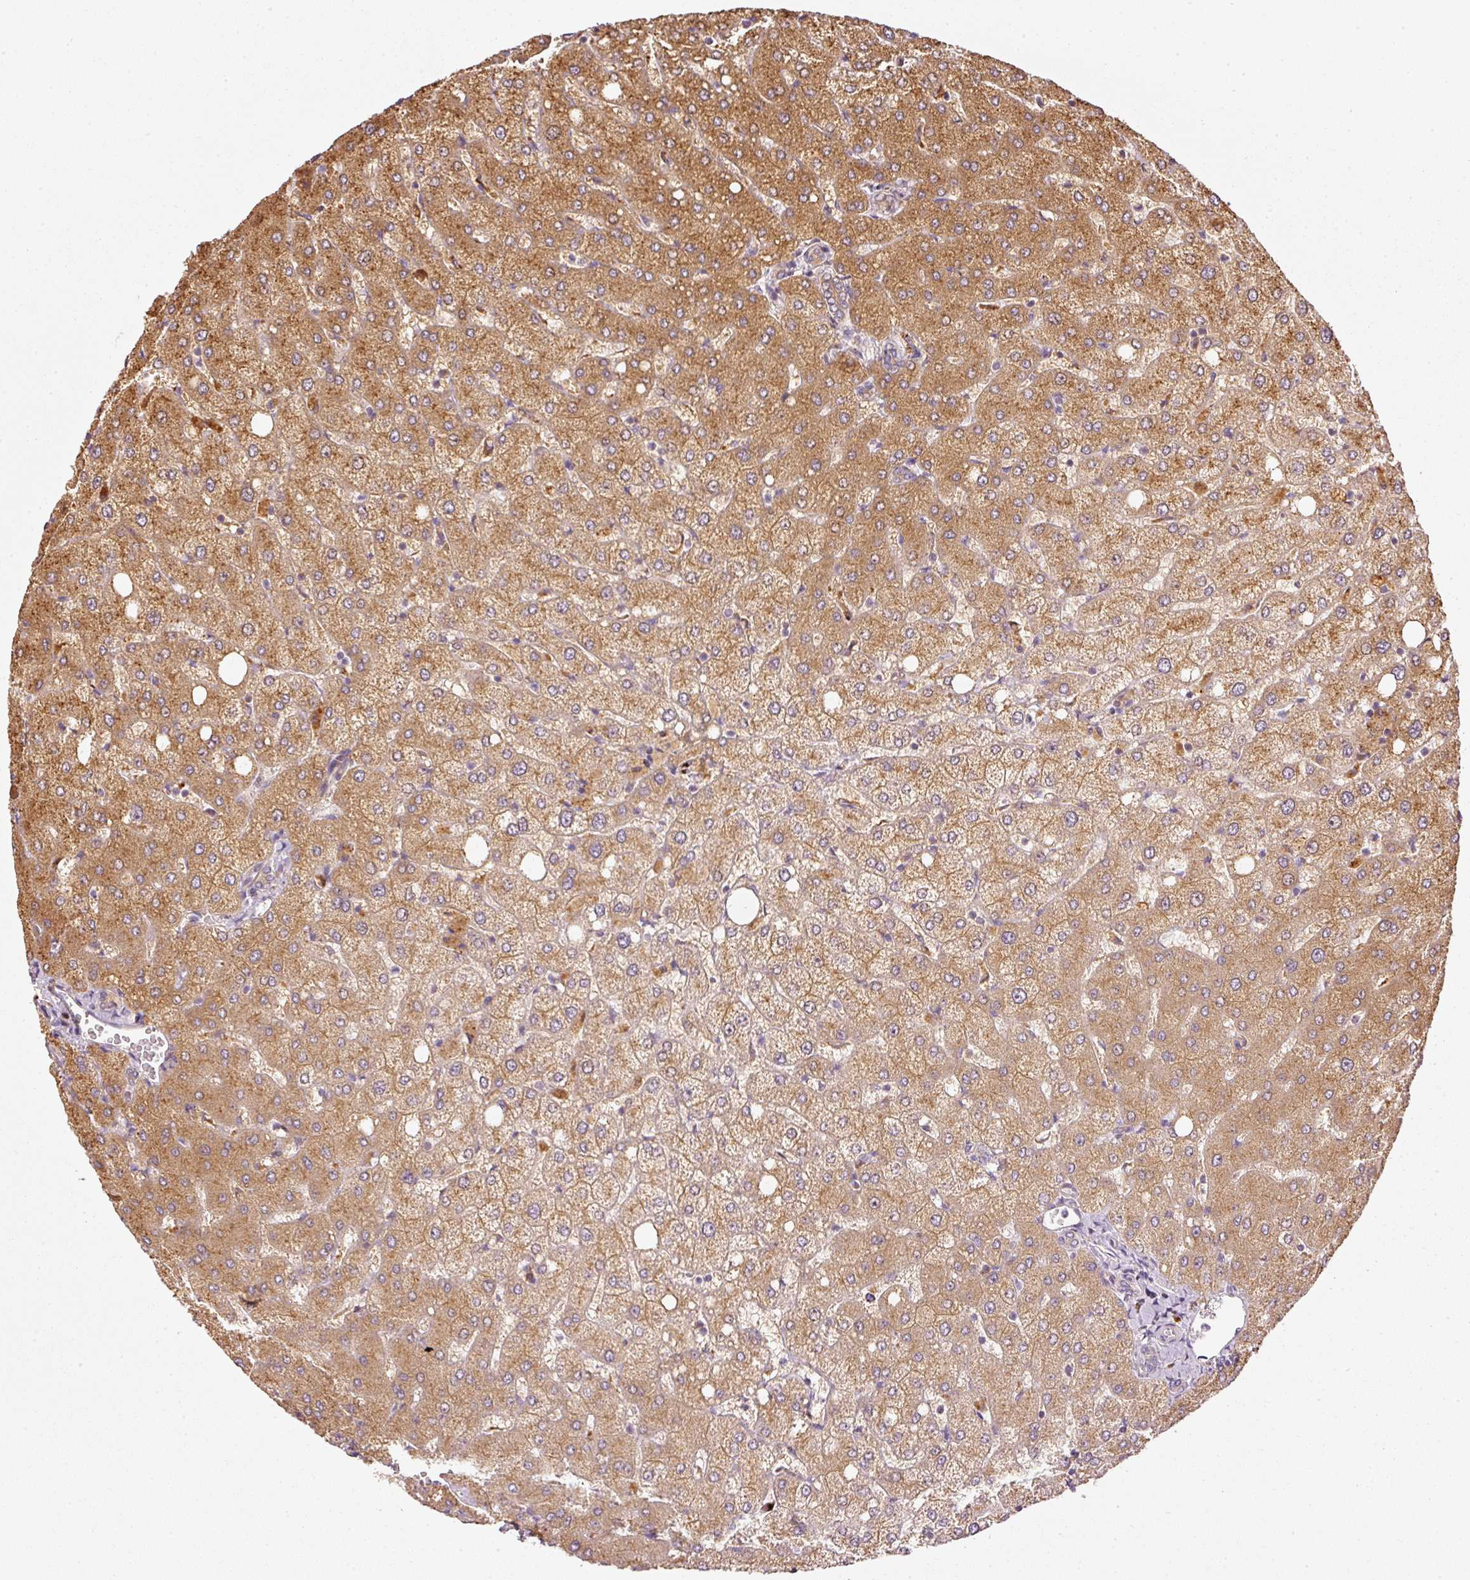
{"staining": {"intensity": "weak", "quantity": ">75%", "location": "cytoplasmic/membranous"}, "tissue": "liver", "cell_type": "Cholangiocytes", "image_type": "normal", "snomed": [{"axis": "morphology", "description": "Normal tissue, NOS"}, {"axis": "topography", "description": "Liver"}], "caption": "DAB (3,3'-diaminobenzidine) immunohistochemical staining of benign liver shows weak cytoplasmic/membranous protein positivity in approximately >75% of cholangiocytes. (brown staining indicates protein expression, while blue staining denotes nuclei).", "gene": "MTHFD1L", "patient": {"sex": "female", "age": 54}}